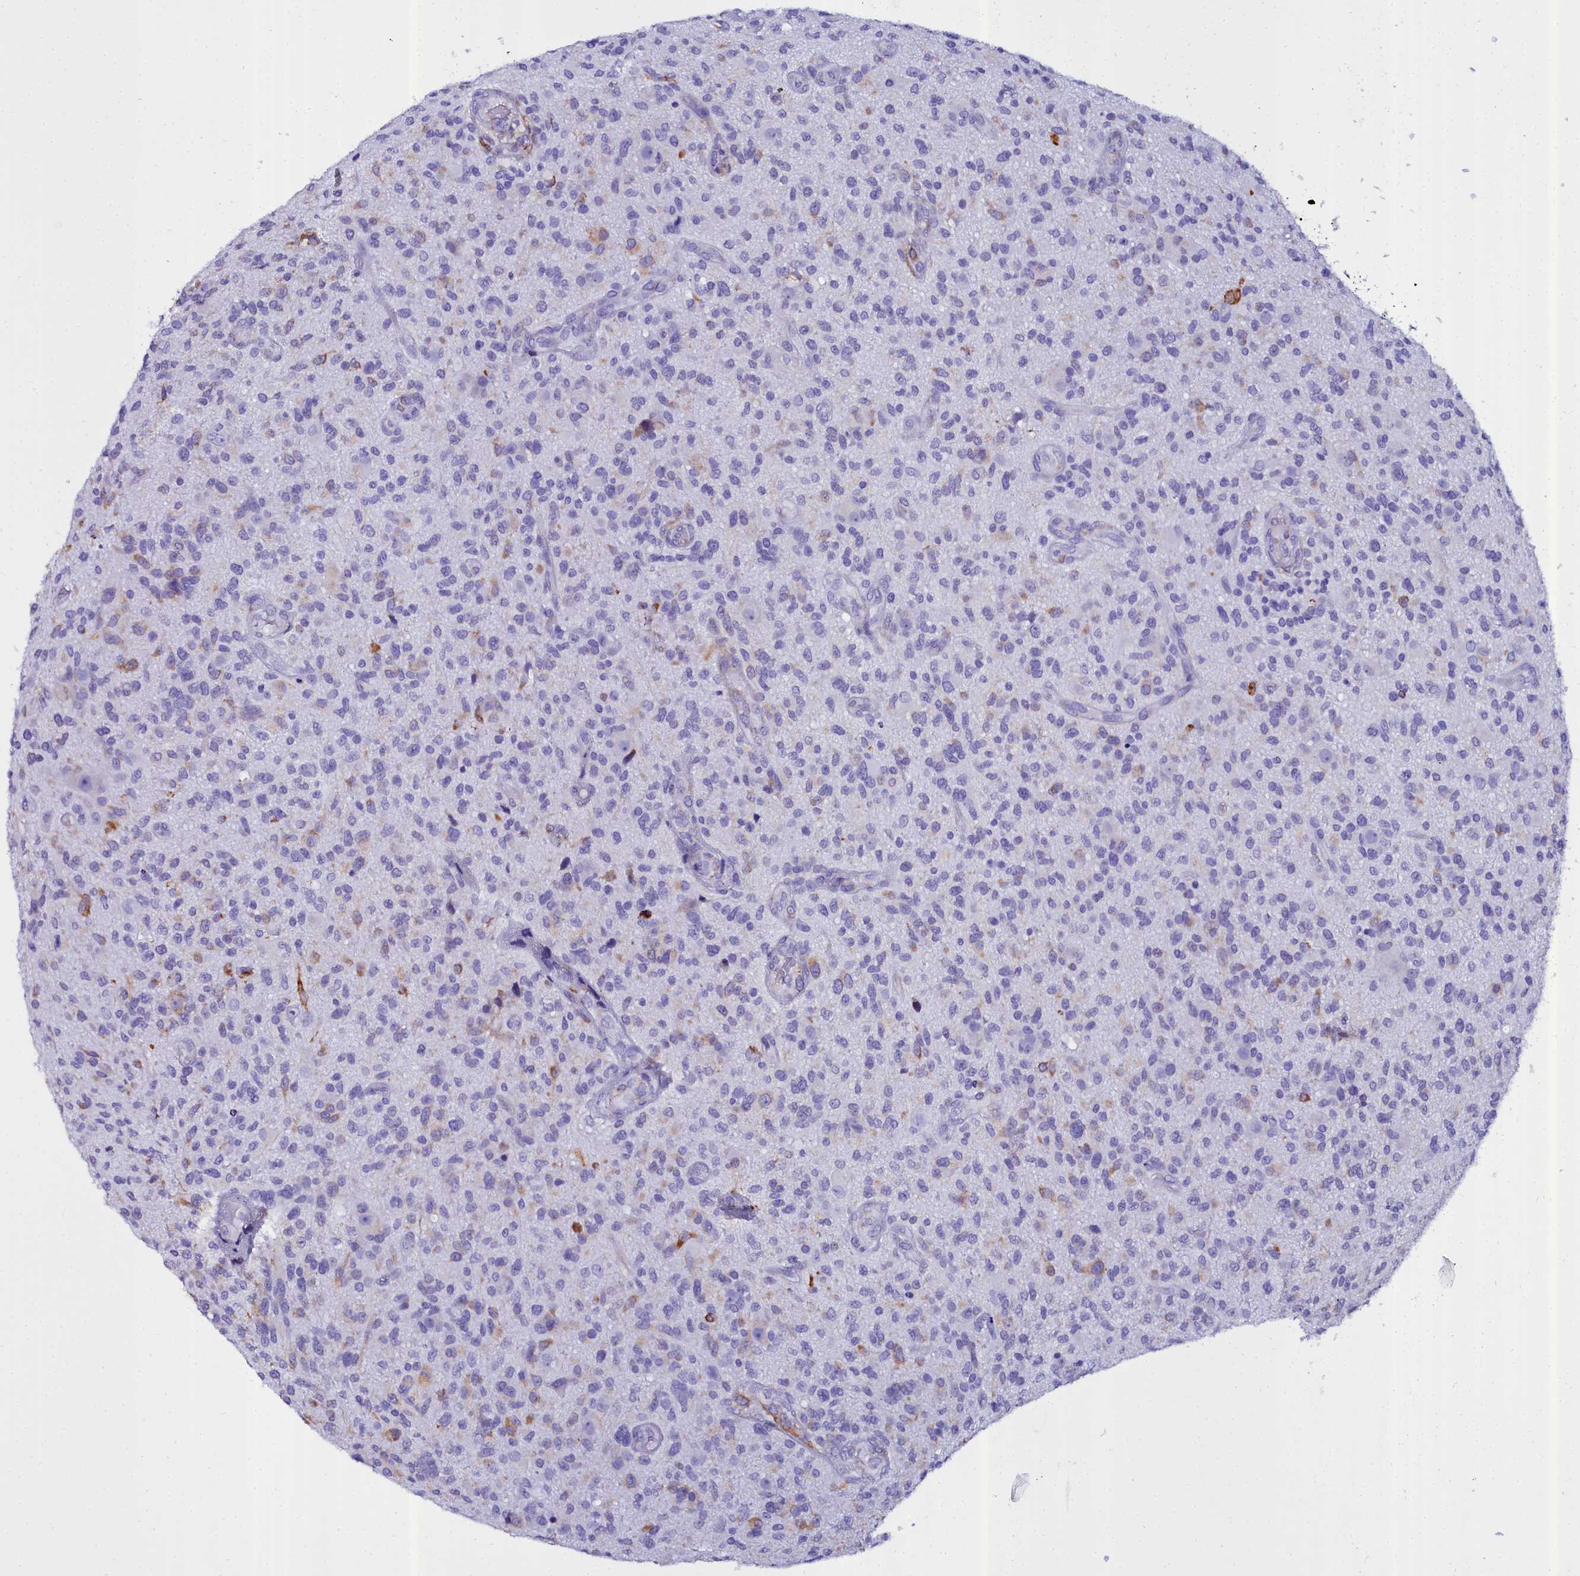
{"staining": {"intensity": "negative", "quantity": "none", "location": "none"}, "tissue": "glioma", "cell_type": "Tumor cells", "image_type": "cancer", "snomed": [{"axis": "morphology", "description": "Glioma, malignant, High grade"}, {"axis": "topography", "description": "Brain"}], "caption": "IHC image of neoplastic tissue: glioma stained with DAB reveals no significant protein positivity in tumor cells.", "gene": "TXNDC5", "patient": {"sex": "male", "age": 47}}